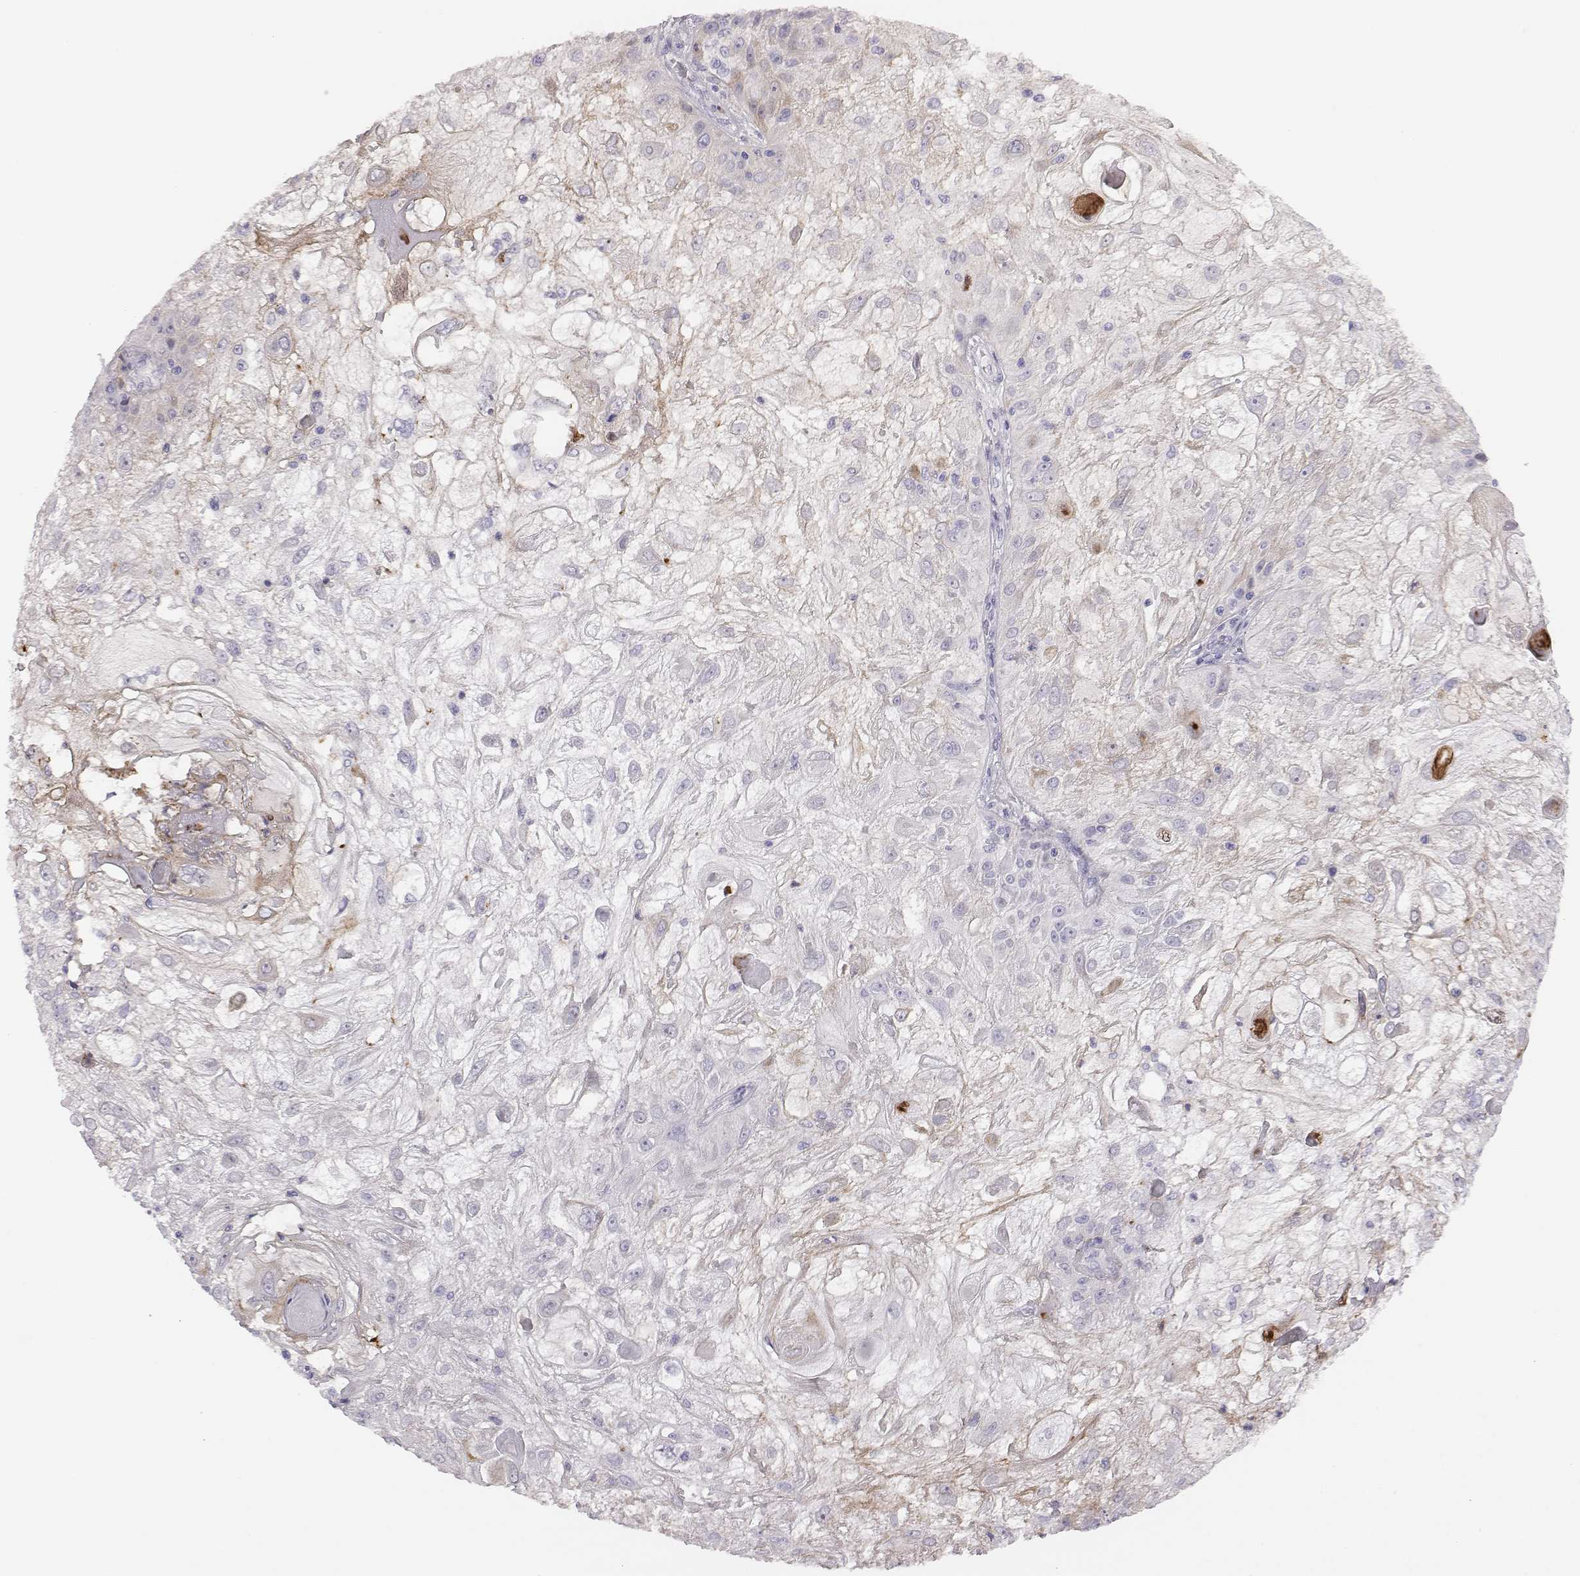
{"staining": {"intensity": "negative", "quantity": "none", "location": "none"}, "tissue": "skin cancer", "cell_type": "Tumor cells", "image_type": "cancer", "snomed": [{"axis": "morphology", "description": "Normal tissue, NOS"}, {"axis": "morphology", "description": "Squamous cell carcinoma, NOS"}, {"axis": "topography", "description": "Skin"}], "caption": "Protein analysis of skin cancer shows no significant positivity in tumor cells.", "gene": "ADAM7", "patient": {"sex": "female", "age": 83}}